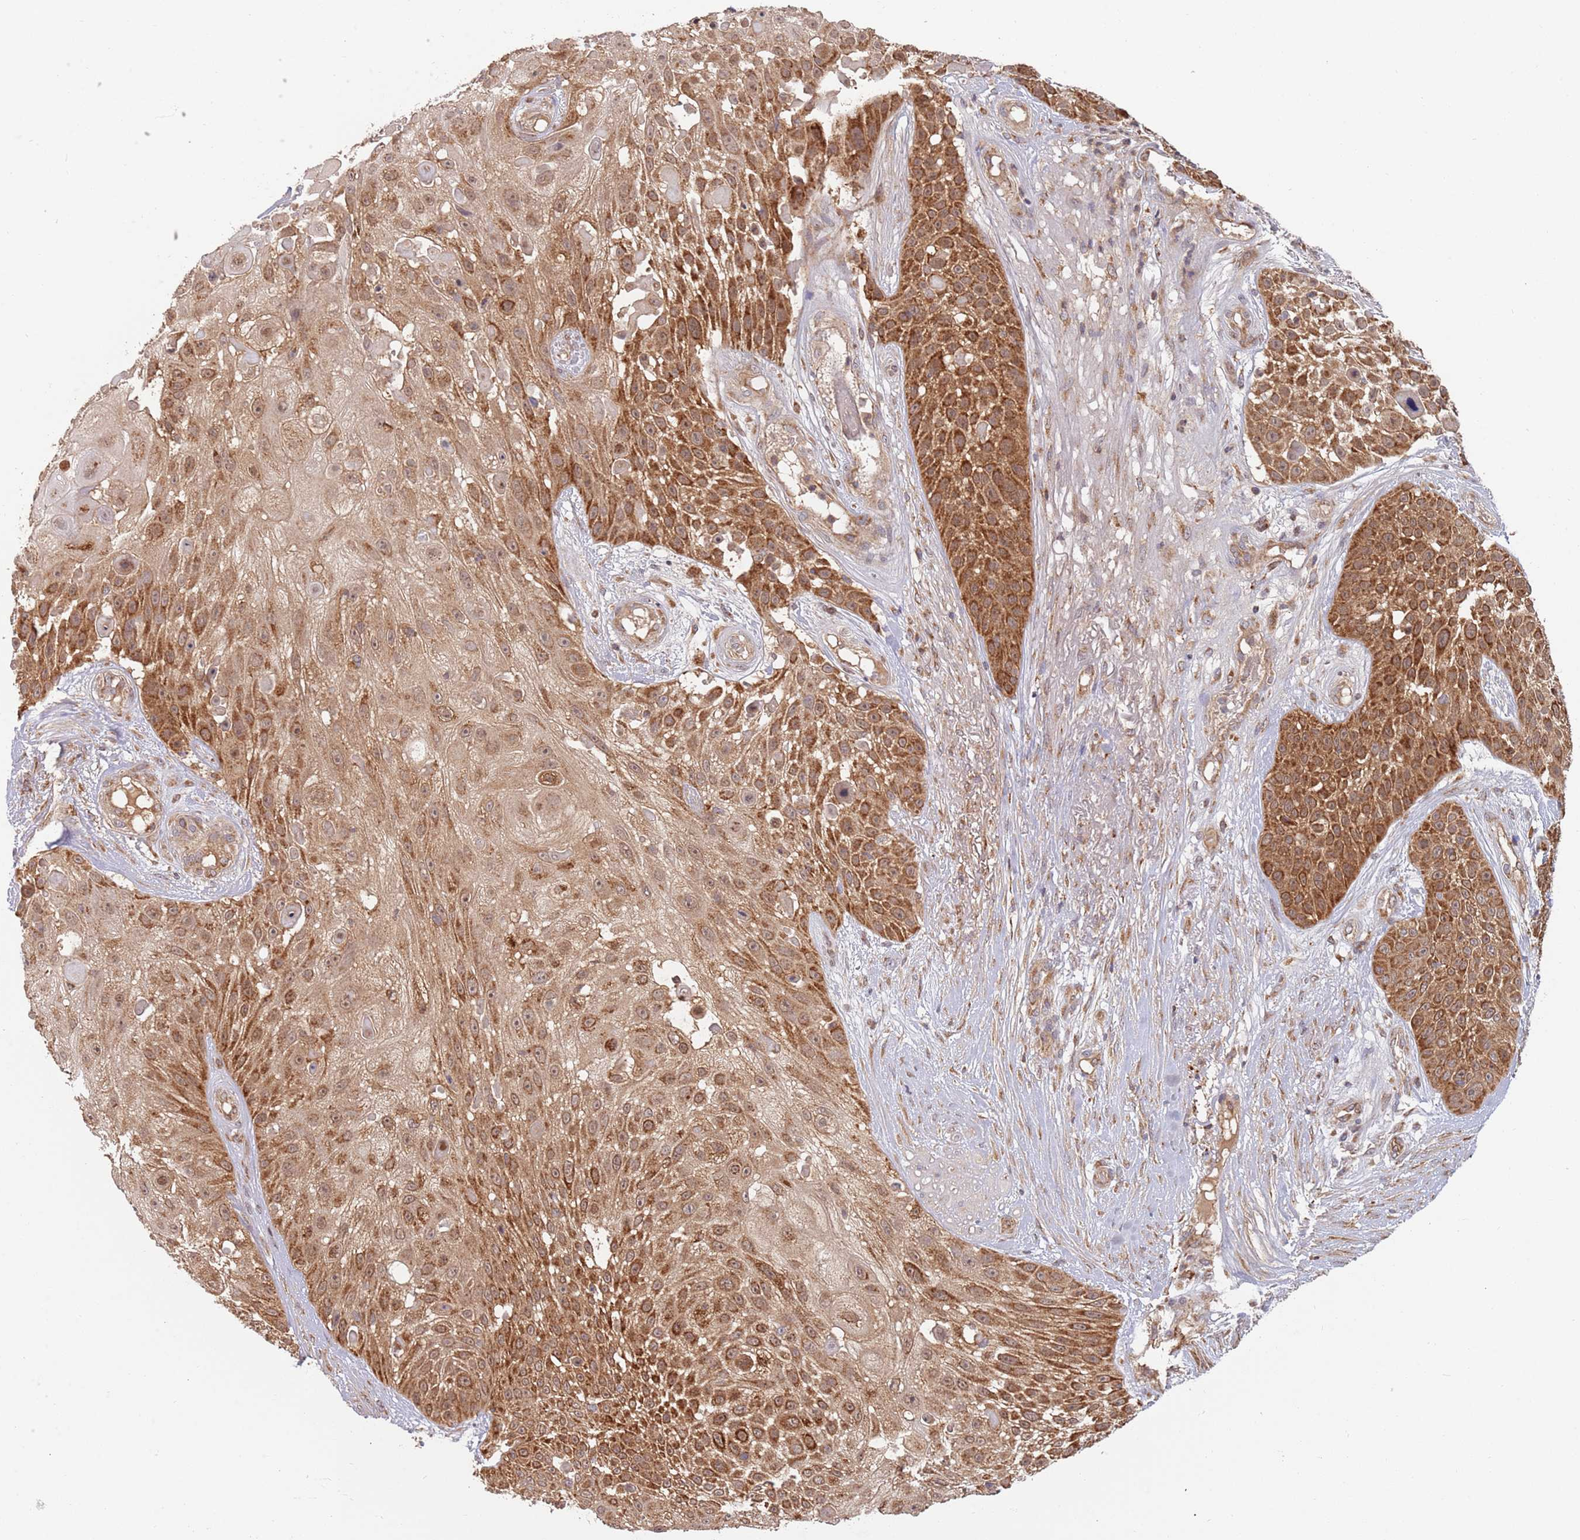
{"staining": {"intensity": "strong", "quantity": ">75%", "location": "cytoplasmic/membranous"}, "tissue": "skin cancer", "cell_type": "Tumor cells", "image_type": "cancer", "snomed": [{"axis": "morphology", "description": "Squamous cell carcinoma, NOS"}, {"axis": "topography", "description": "Skin"}], "caption": "Immunohistochemical staining of skin squamous cell carcinoma displays high levels of strong cytoplasmic/membranous protein staining in about >75% of tumor cells.", "gene": "GUK1", "patient": {"sex": "female", "age": 86}}